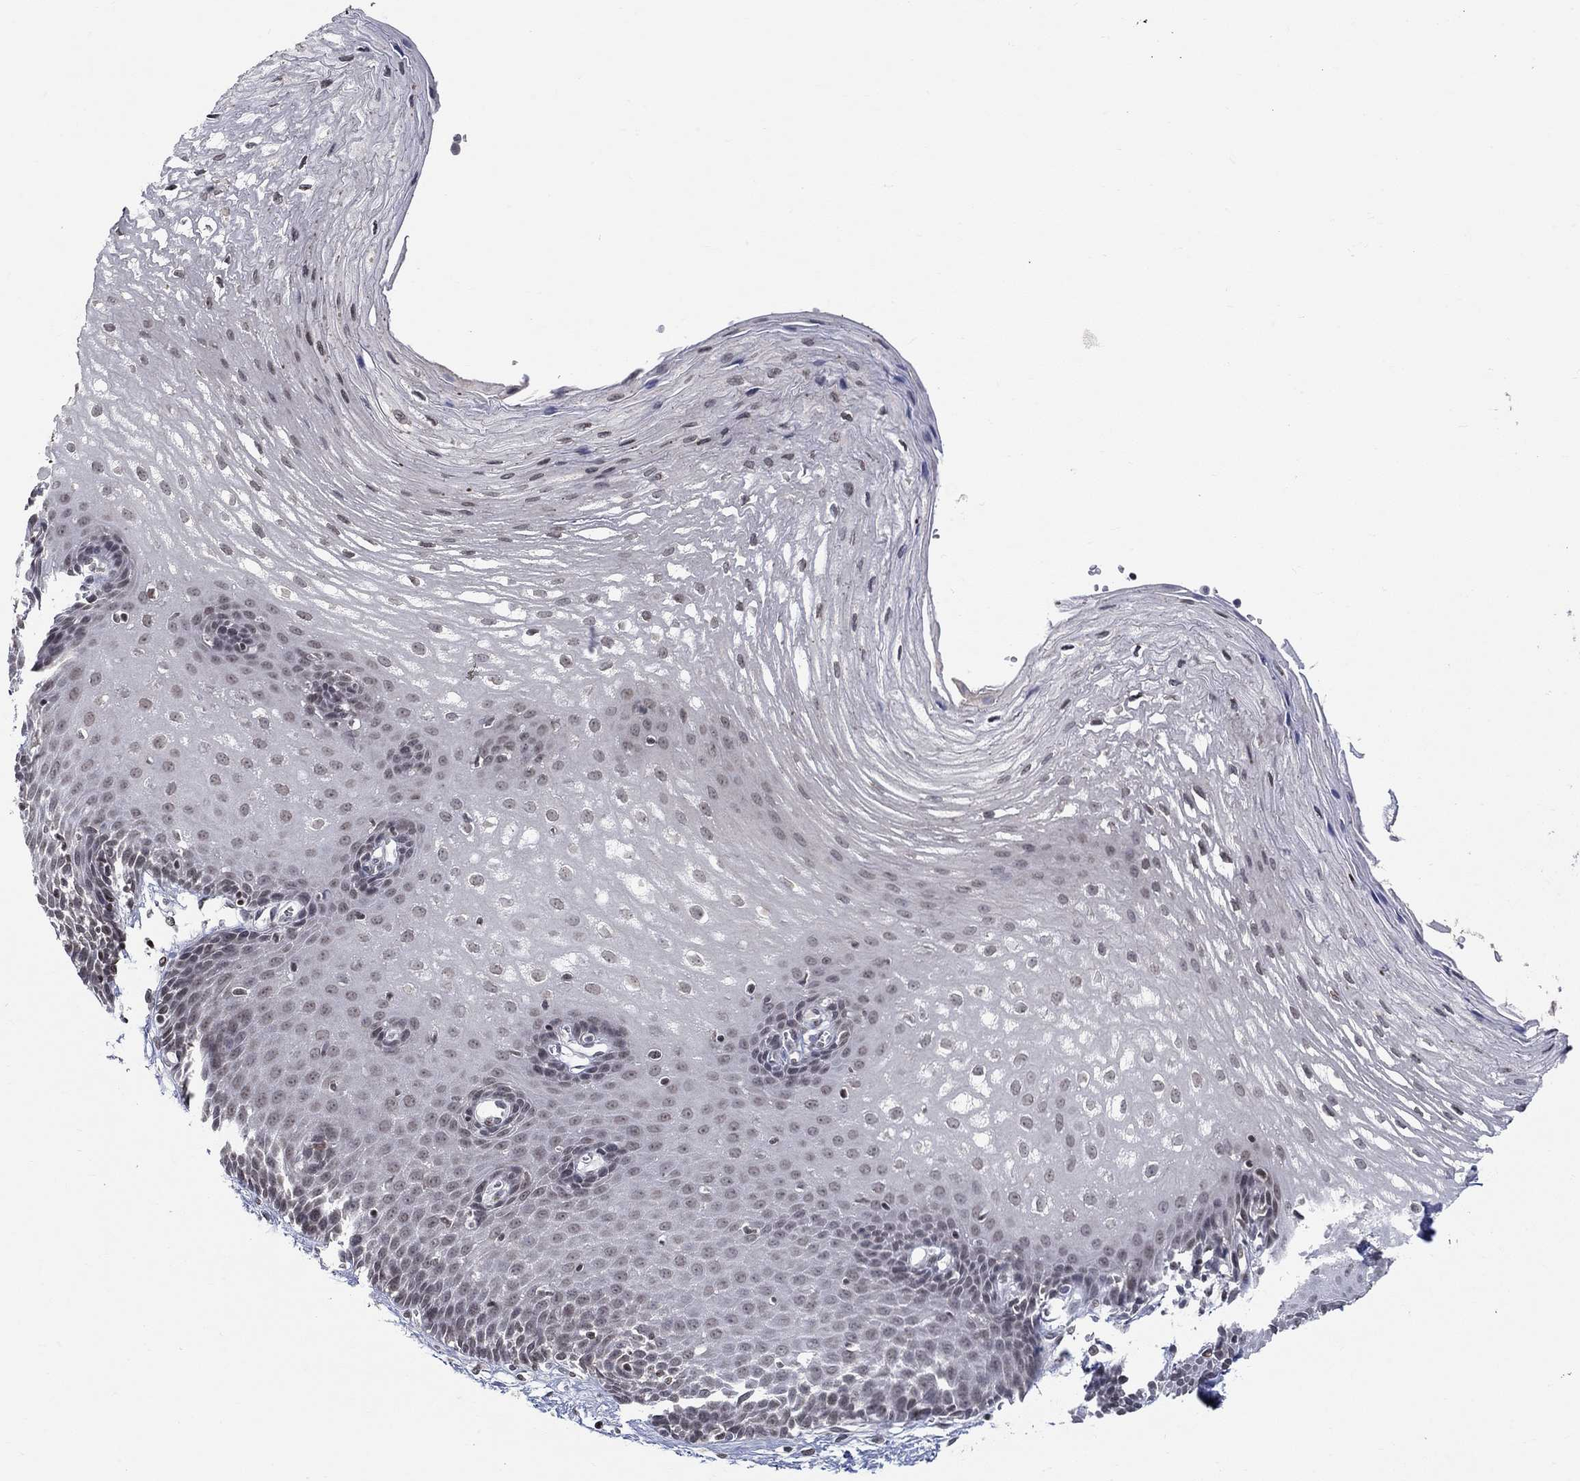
{"staining": {"intensity": "moderate", "quantity": "<25%", "location": "nuclear"}, "tissue": "esophagus", "cell_type": "Squamous epithelial cells", "image_type": "normal", "snomed": [{"axis": "morphology", "description": "Normal tissue, NOS"}, {"axis": "topography", "description": "Esophagus"}], "caption": "Moderate nuclear staining is seen in approximately <25% of squamous epithelial cells in unremarkable esophagus.", "gene": "KLF12", "patient": {"sex": "male", "age": 72}}